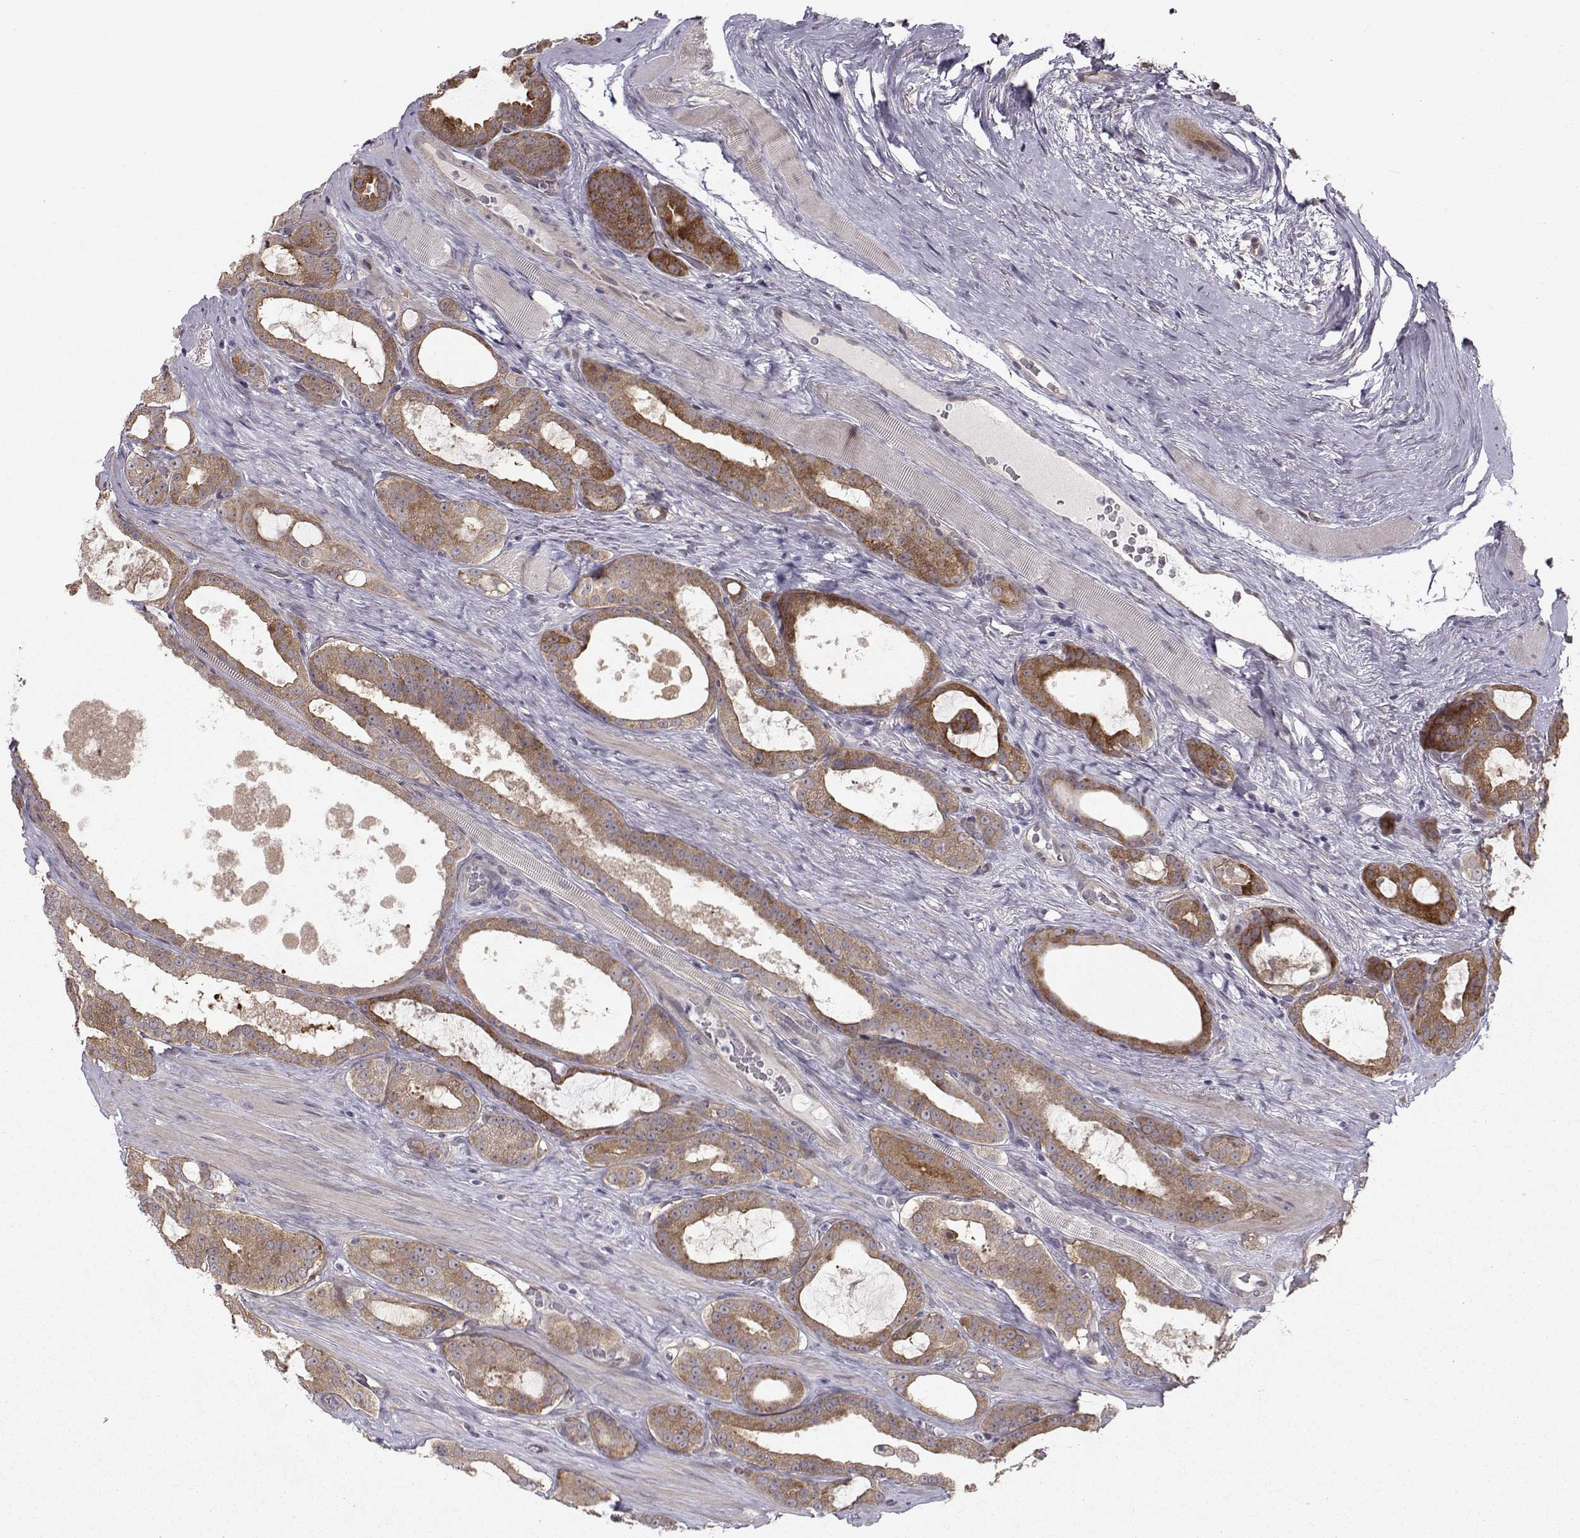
{"staining": {"intensity": "strong", "quantity": "<25%", "location": "cytoplasmic/membranous"}, "tissue": "prostate cancer", "cell_type": "Tumor cells", "image_type": "cancer", "snomed": [{"axis": "morphology", "description": "Adenocarcinoma, NOS"}, {"axis": "topography", "description": "Prostate"}], "caption": "Human prostate cancer (adenocarcinoma) stained for a protein (brown) shows strong cytoplasmic/membranous positive expression in approximately <25% of tumor cells.", "gene": "HSP90AB1", "patient": {"sex": "male", "age": 67}}